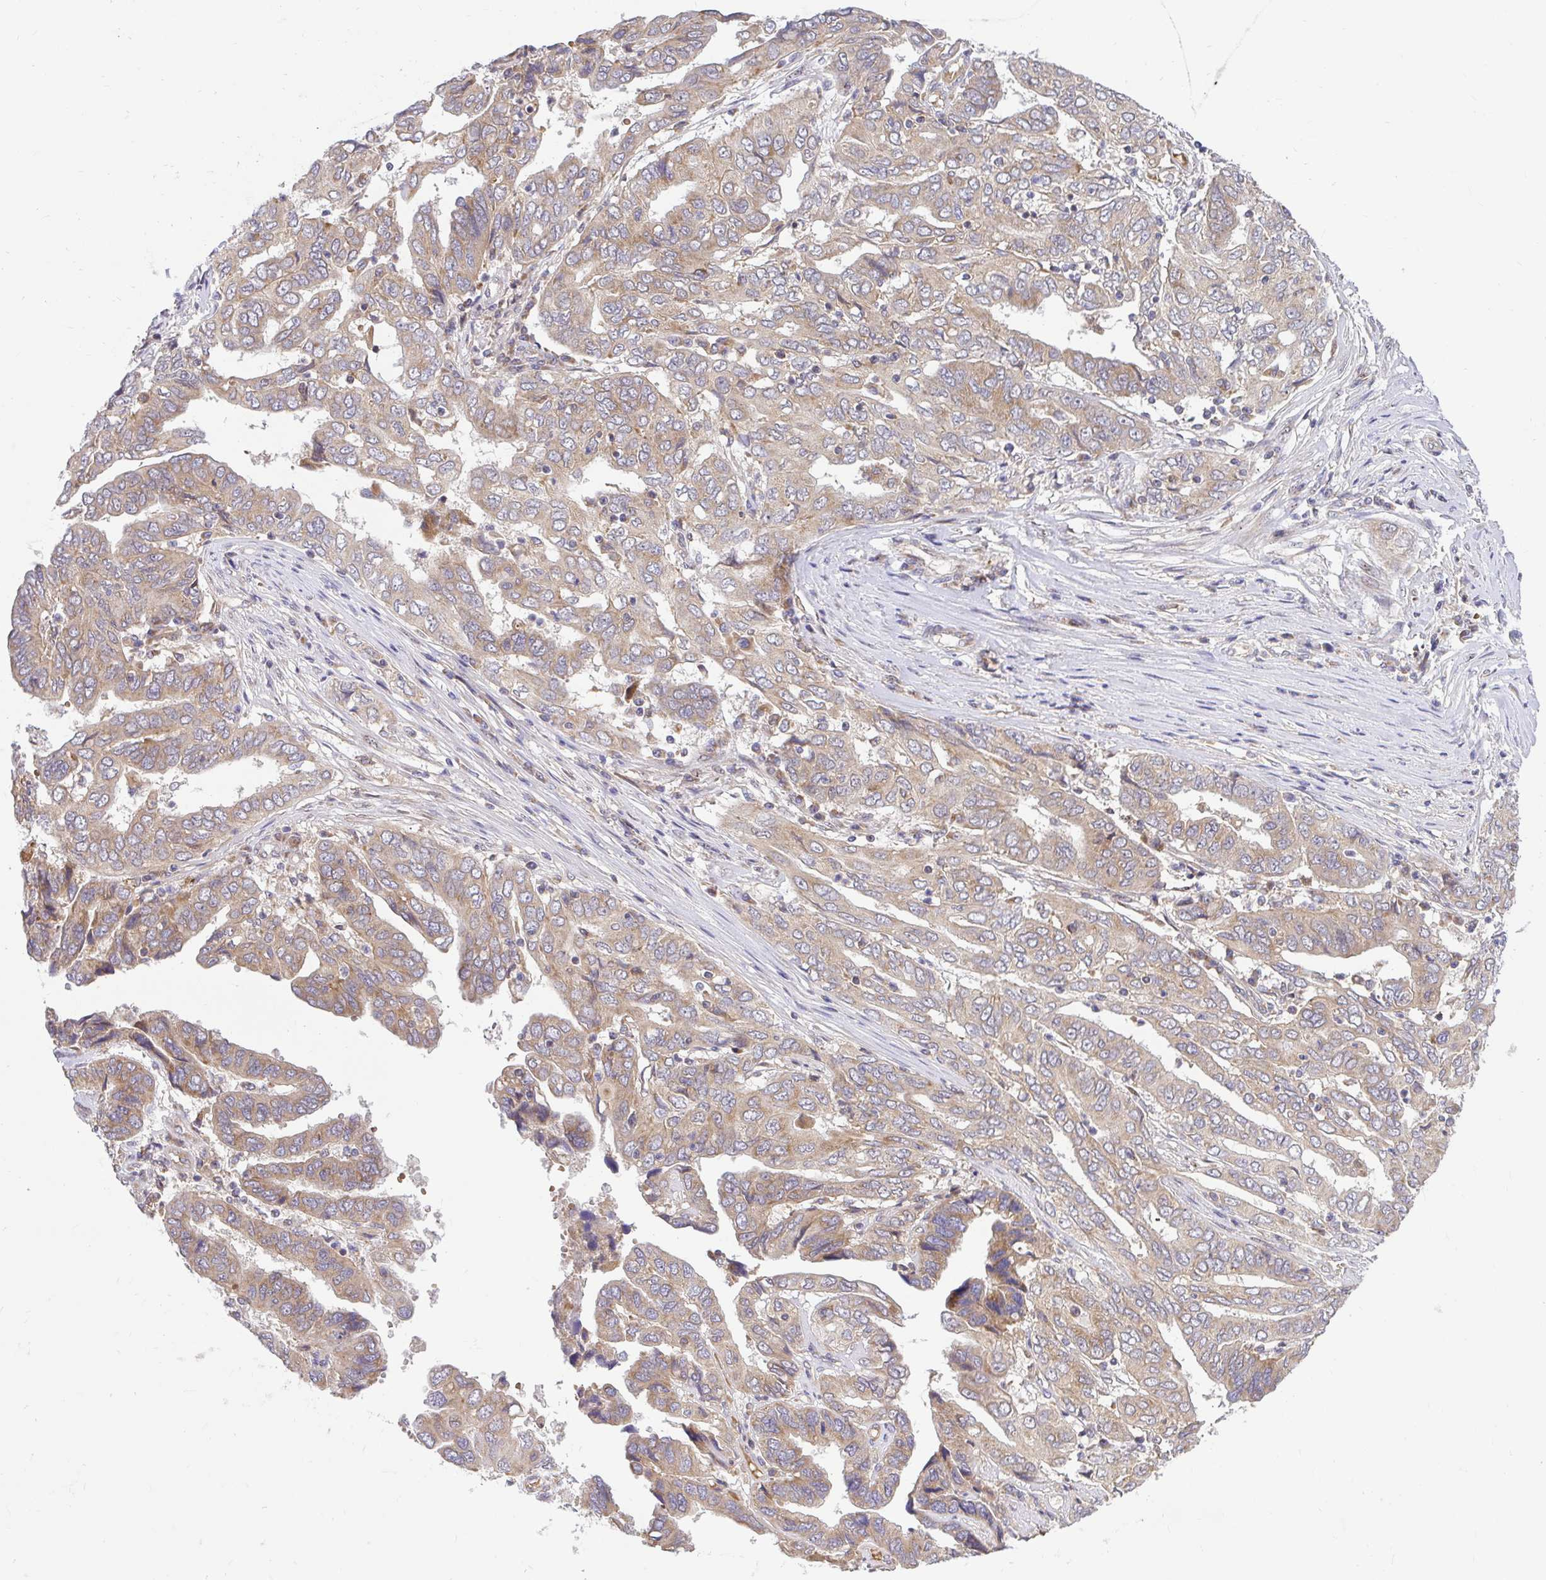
{"staining": {"intensity": "weak", "quantity": ">75%", "location": "cytoplasmic/membranous"}, "tissue": "ovarian cancer", "cell_type": "Tumor cells", "image_type": "cancer", "snomed": [{"axis": "morphology", "description": "Cystadenocarcinoma, serous, NOS"}, {"axis": "topography", "description": "Ovary"}], "caption": "High-power microscopy captured an IHC histopathology image of ovarian serous cystadenocarcinoma, revealing weak cytoplasmic/membranous staining in about >75% of tumor cells.", "gene": "VTI1B", "patient": {"sex": "female", "age": 79}}